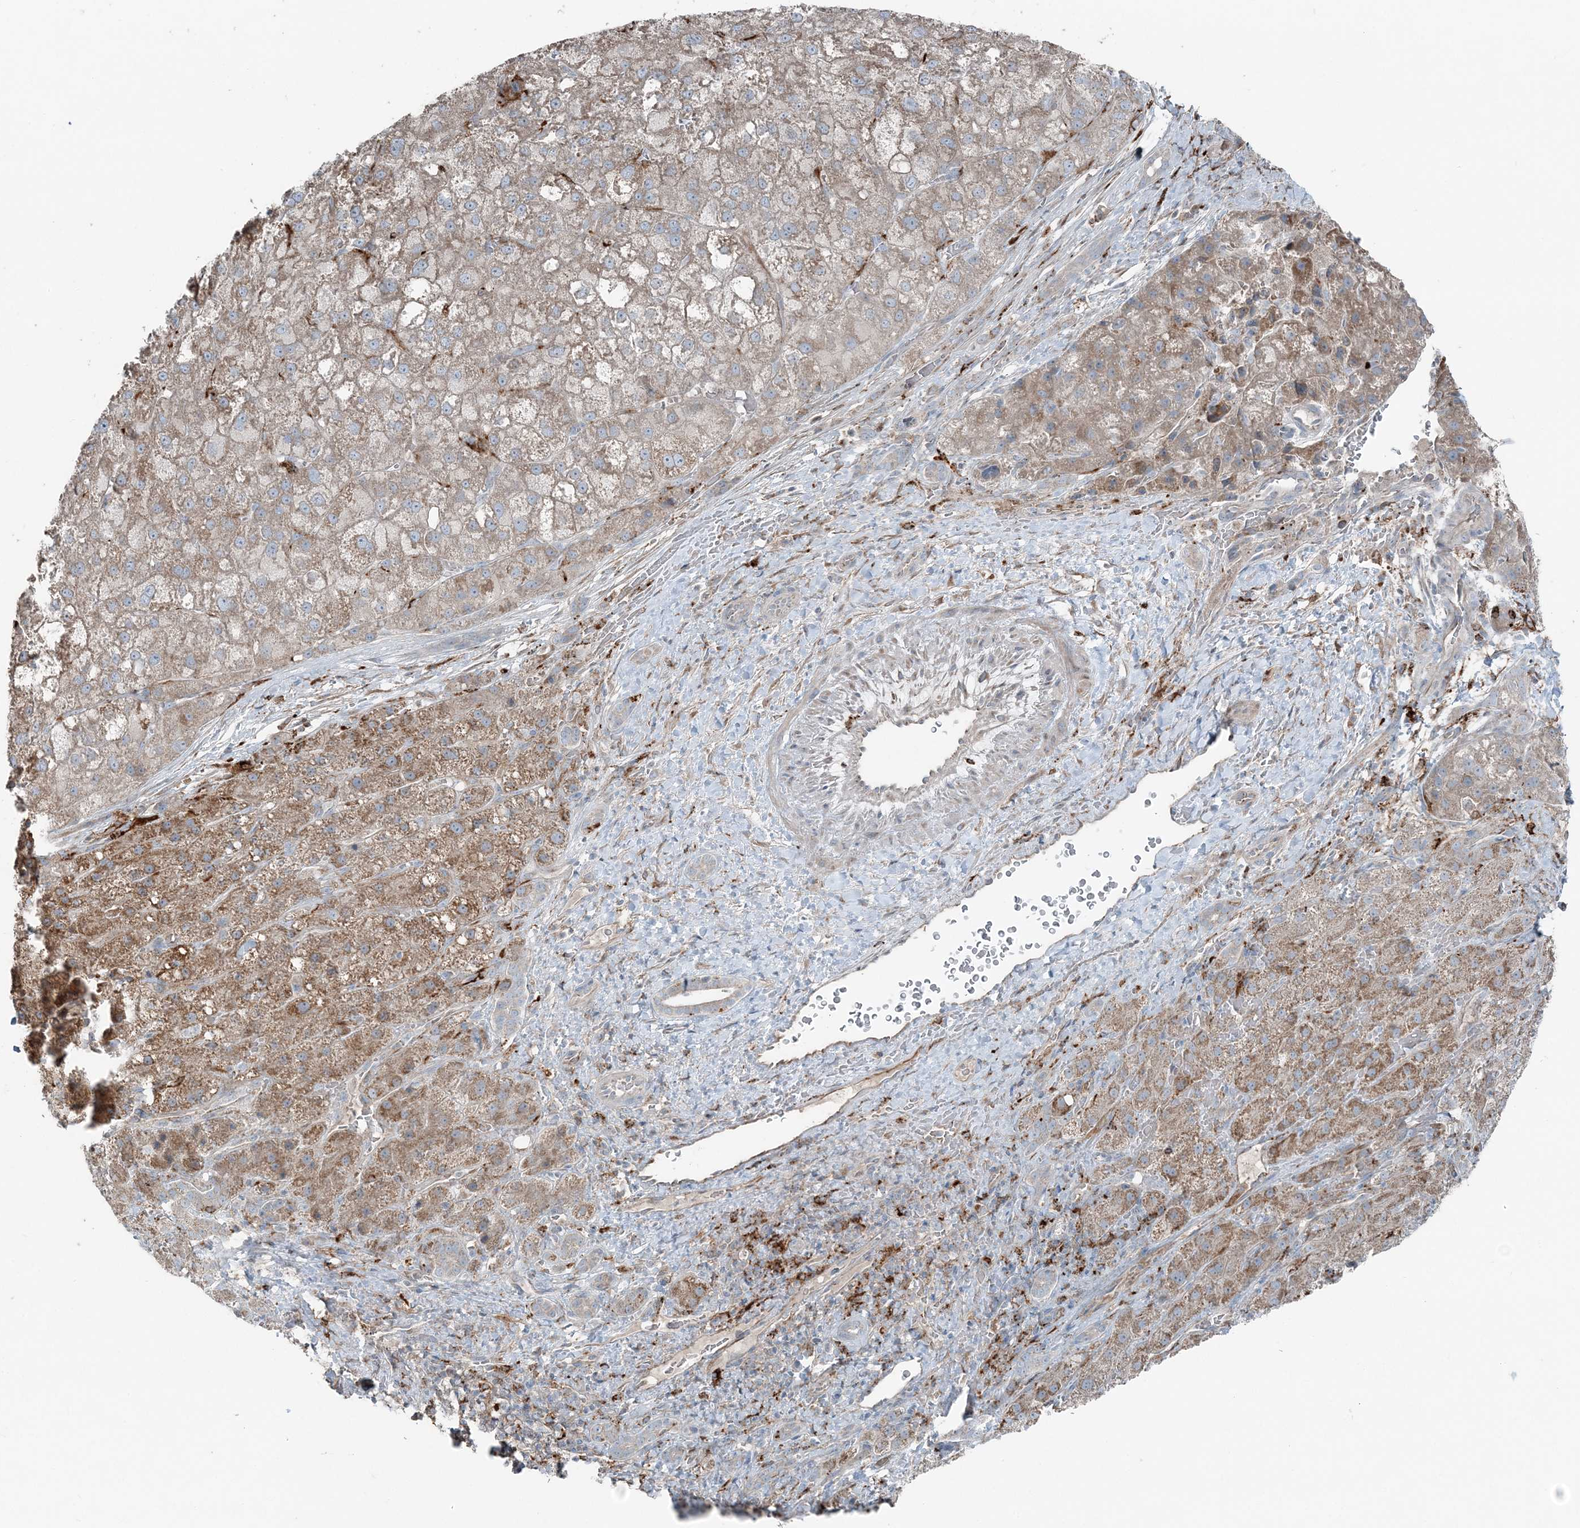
{"staining": {"intensity": "moderate", "quantity": "25%-75%", "location": "cytoplasmic/membranous"}, "tissue": "liver cancer", "cell_type": "Tumor cells", "image_type": "cancer", "snomed": [{"axis": "morphology", "description": "Carcinoma, Hepatocellular, NOS"}, {"axis": "topography", "description": "Liver"}], "caption": "A medium amount of moderate cytoplasmic/membranous staining is appreciated in approximately 25%-75% of tumor cells in liver hepatocellular carcinoma tissue.", "gene": "KY", "patient": {"sex": "male", "age": 57}}